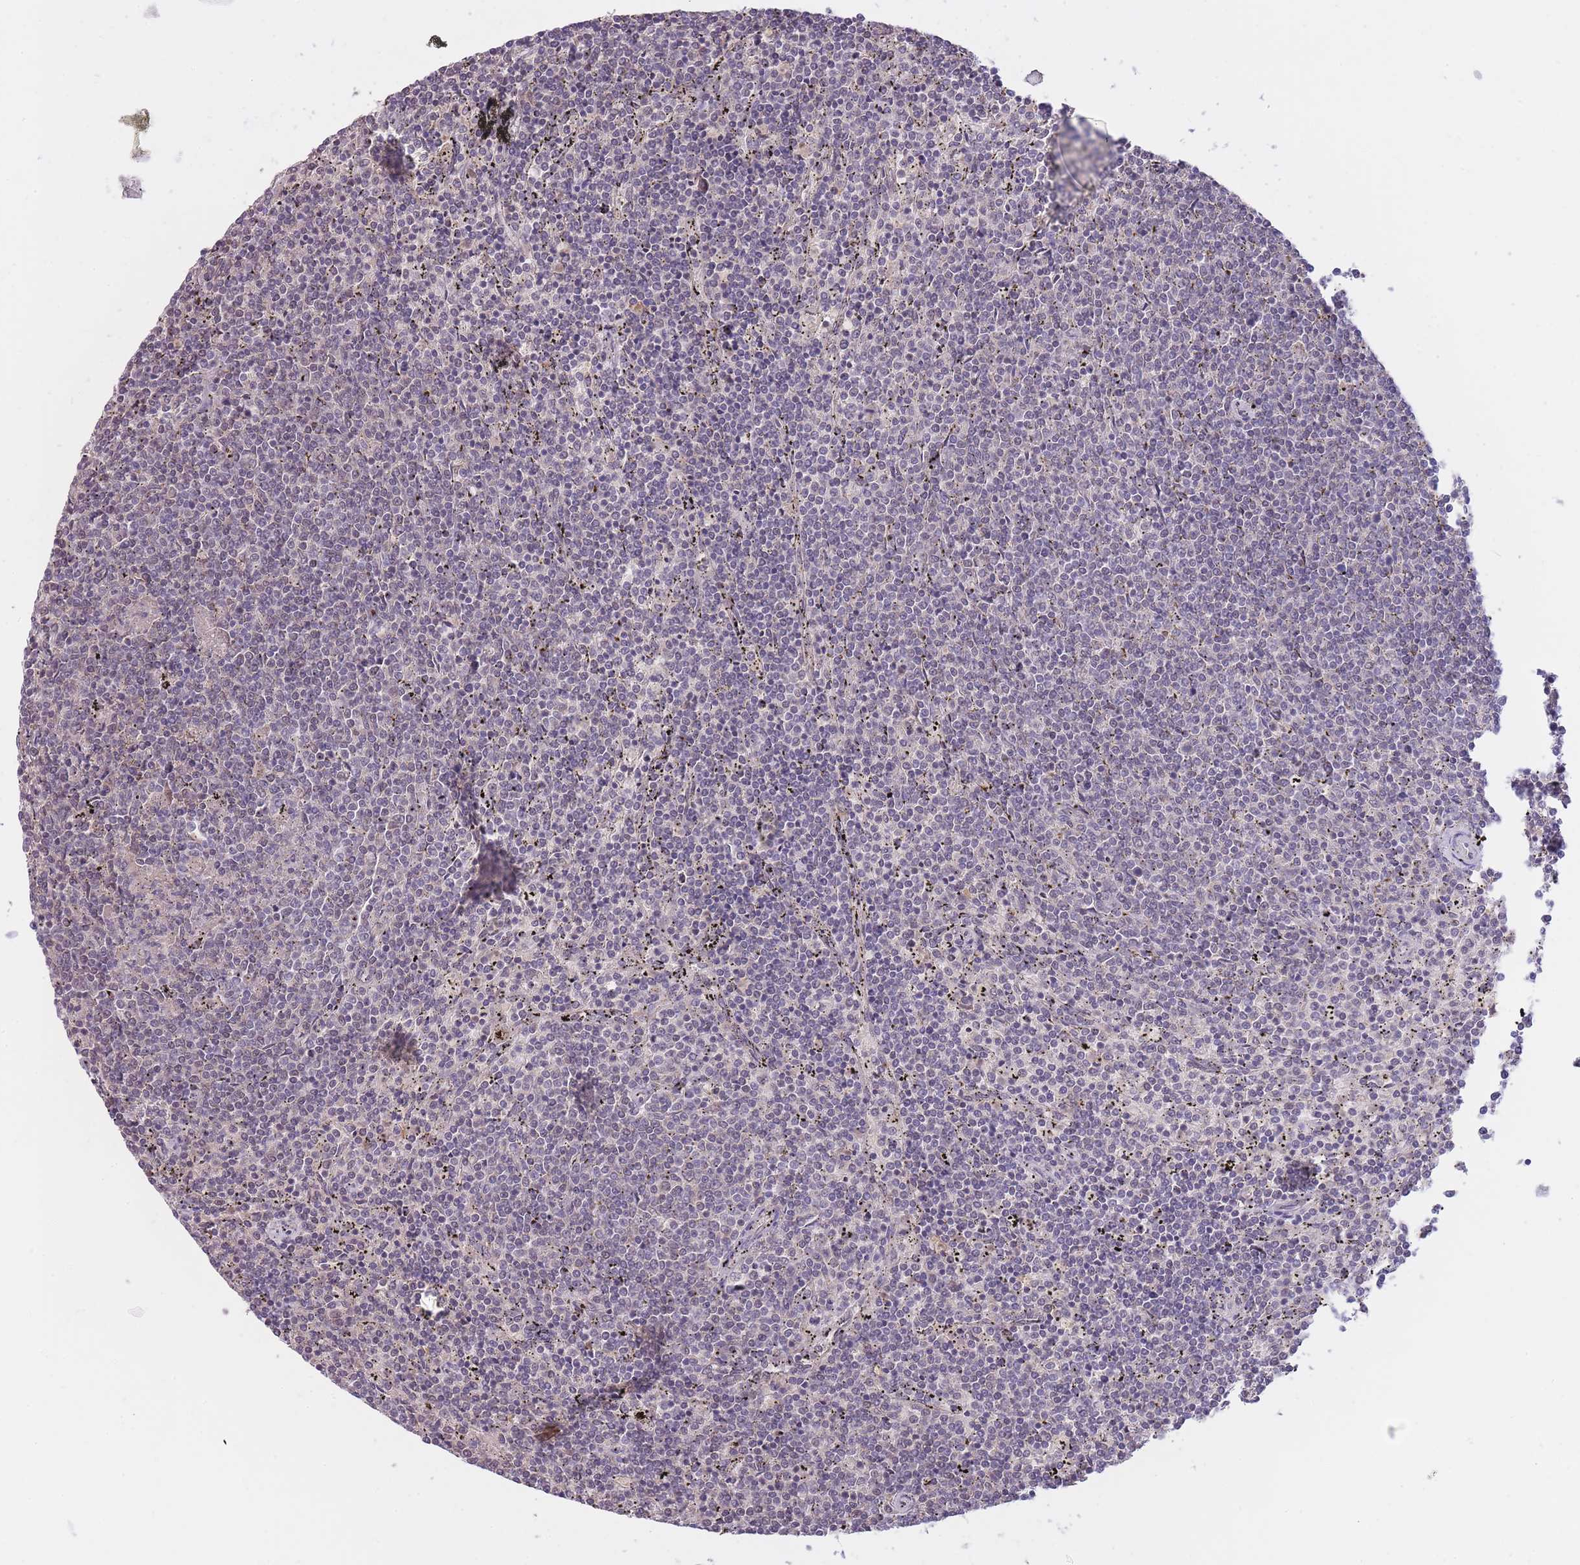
{"staining": {"intensity": "negative", "quantity": "none", "location": "none"}, "tissue": "lymphoma", "cell_type": "Tumor cells", "image_type": "cancer", "snomed": [{"axis": "morphology", "description": "Malignant lymphoma, non-Hodgkin's type, Low grade"}, {"axis": "topography", "description": "Spleen"}], "caption": "Tumor cells show no significant protein staining in lymphoma.", "gene": "GOLGA6L25", "patient": {"sex": "female", "age": 50}}